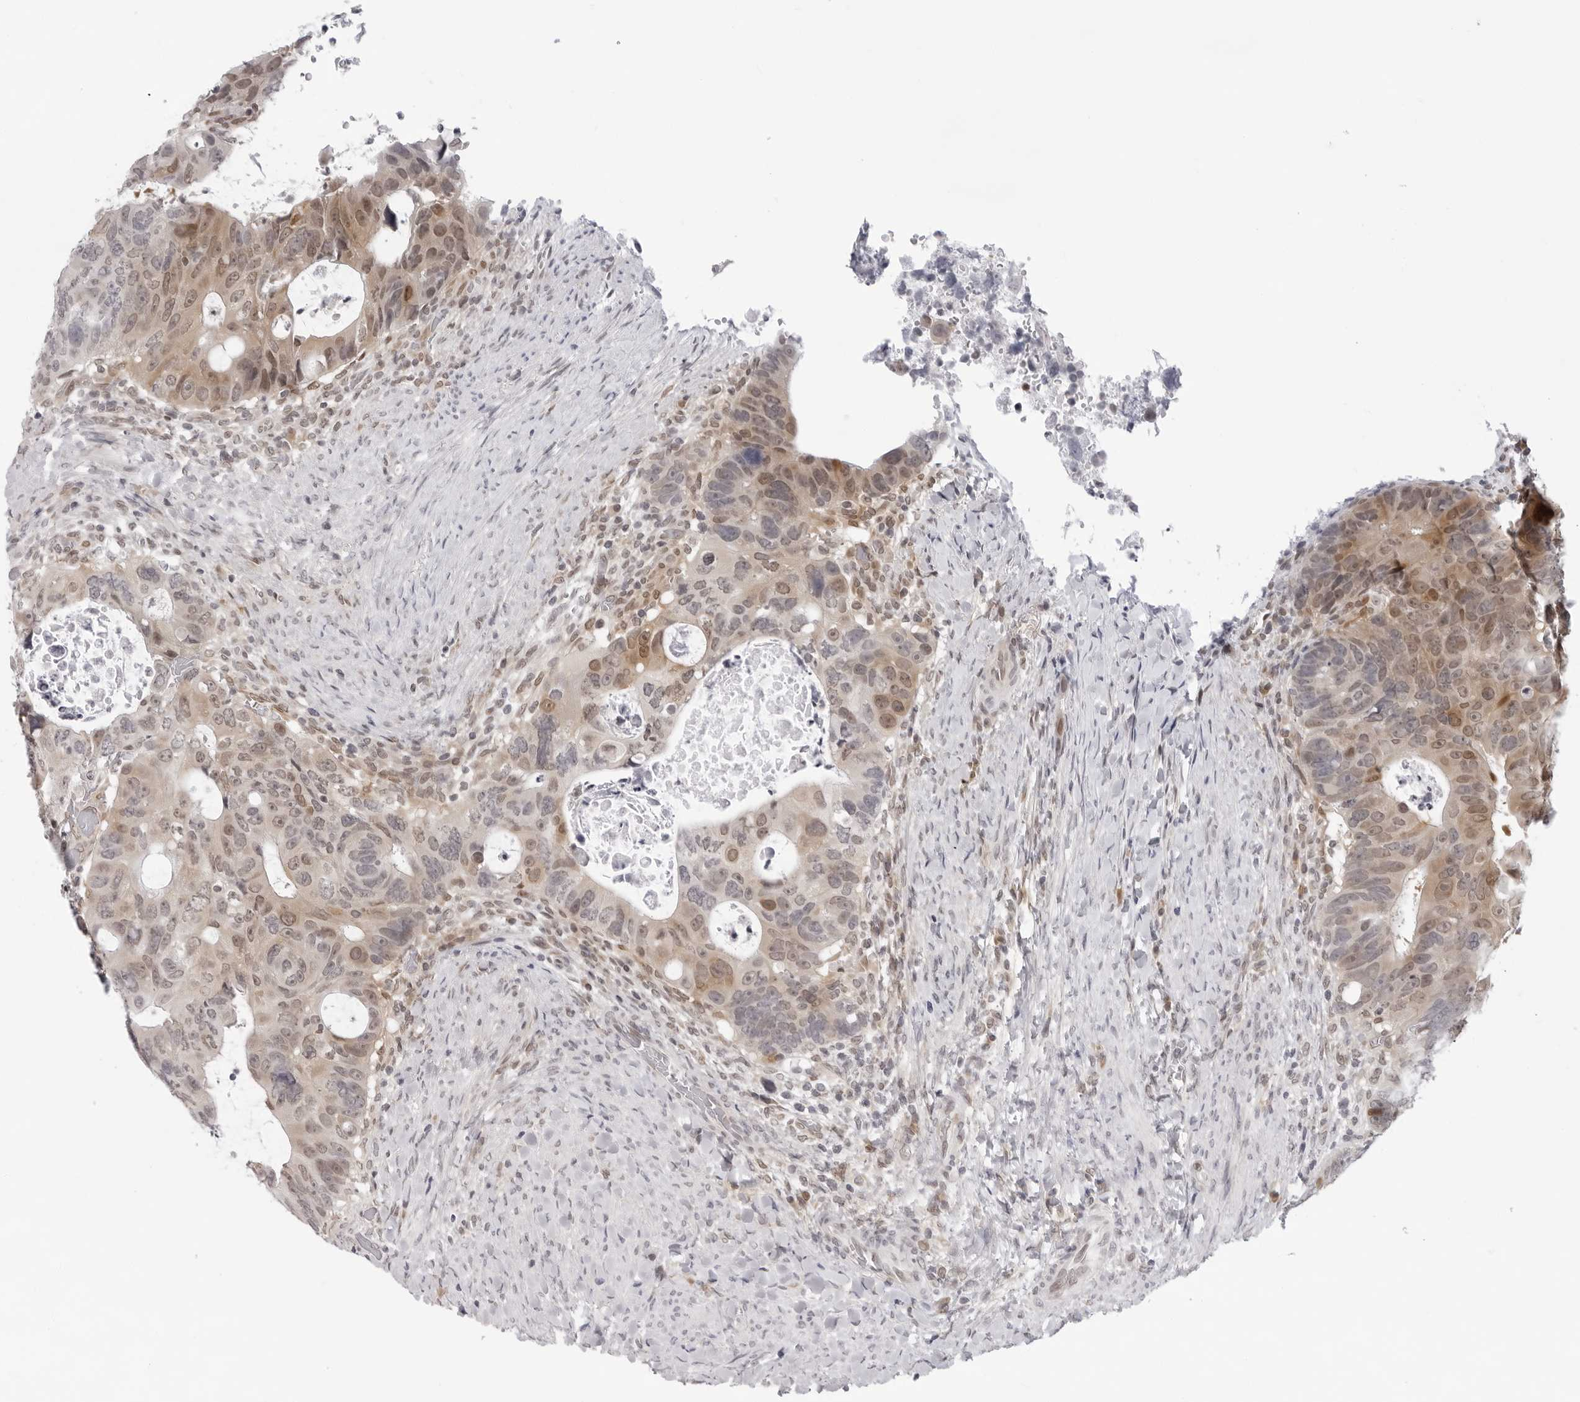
{"staining": {"intensity": "moderate", "quantity": "25%-75%", "location": "cytoplasmic/membranous"}, "tissue": "colorectal cancer", "cell_type": "Tumor cells", "image_type": "cancer", "snomed": [{"axis": "morphology", "description": "Adenocarcinoma, NOS"}, {"axis": "topography", "description": "Rectum"}], "caption": "A medium amount of moderate cytoplasmic/membranous positivity is seen in approximately 25%-75% of tumor cells in colorectal cancer (adenocarcinoma) tissue. (DAB (3,3'-diaminobenzidine) IHC with brightfield microscopy, high magnification).", "gene": "CASP7", "patient": {"sex": "male", "age": 59}}